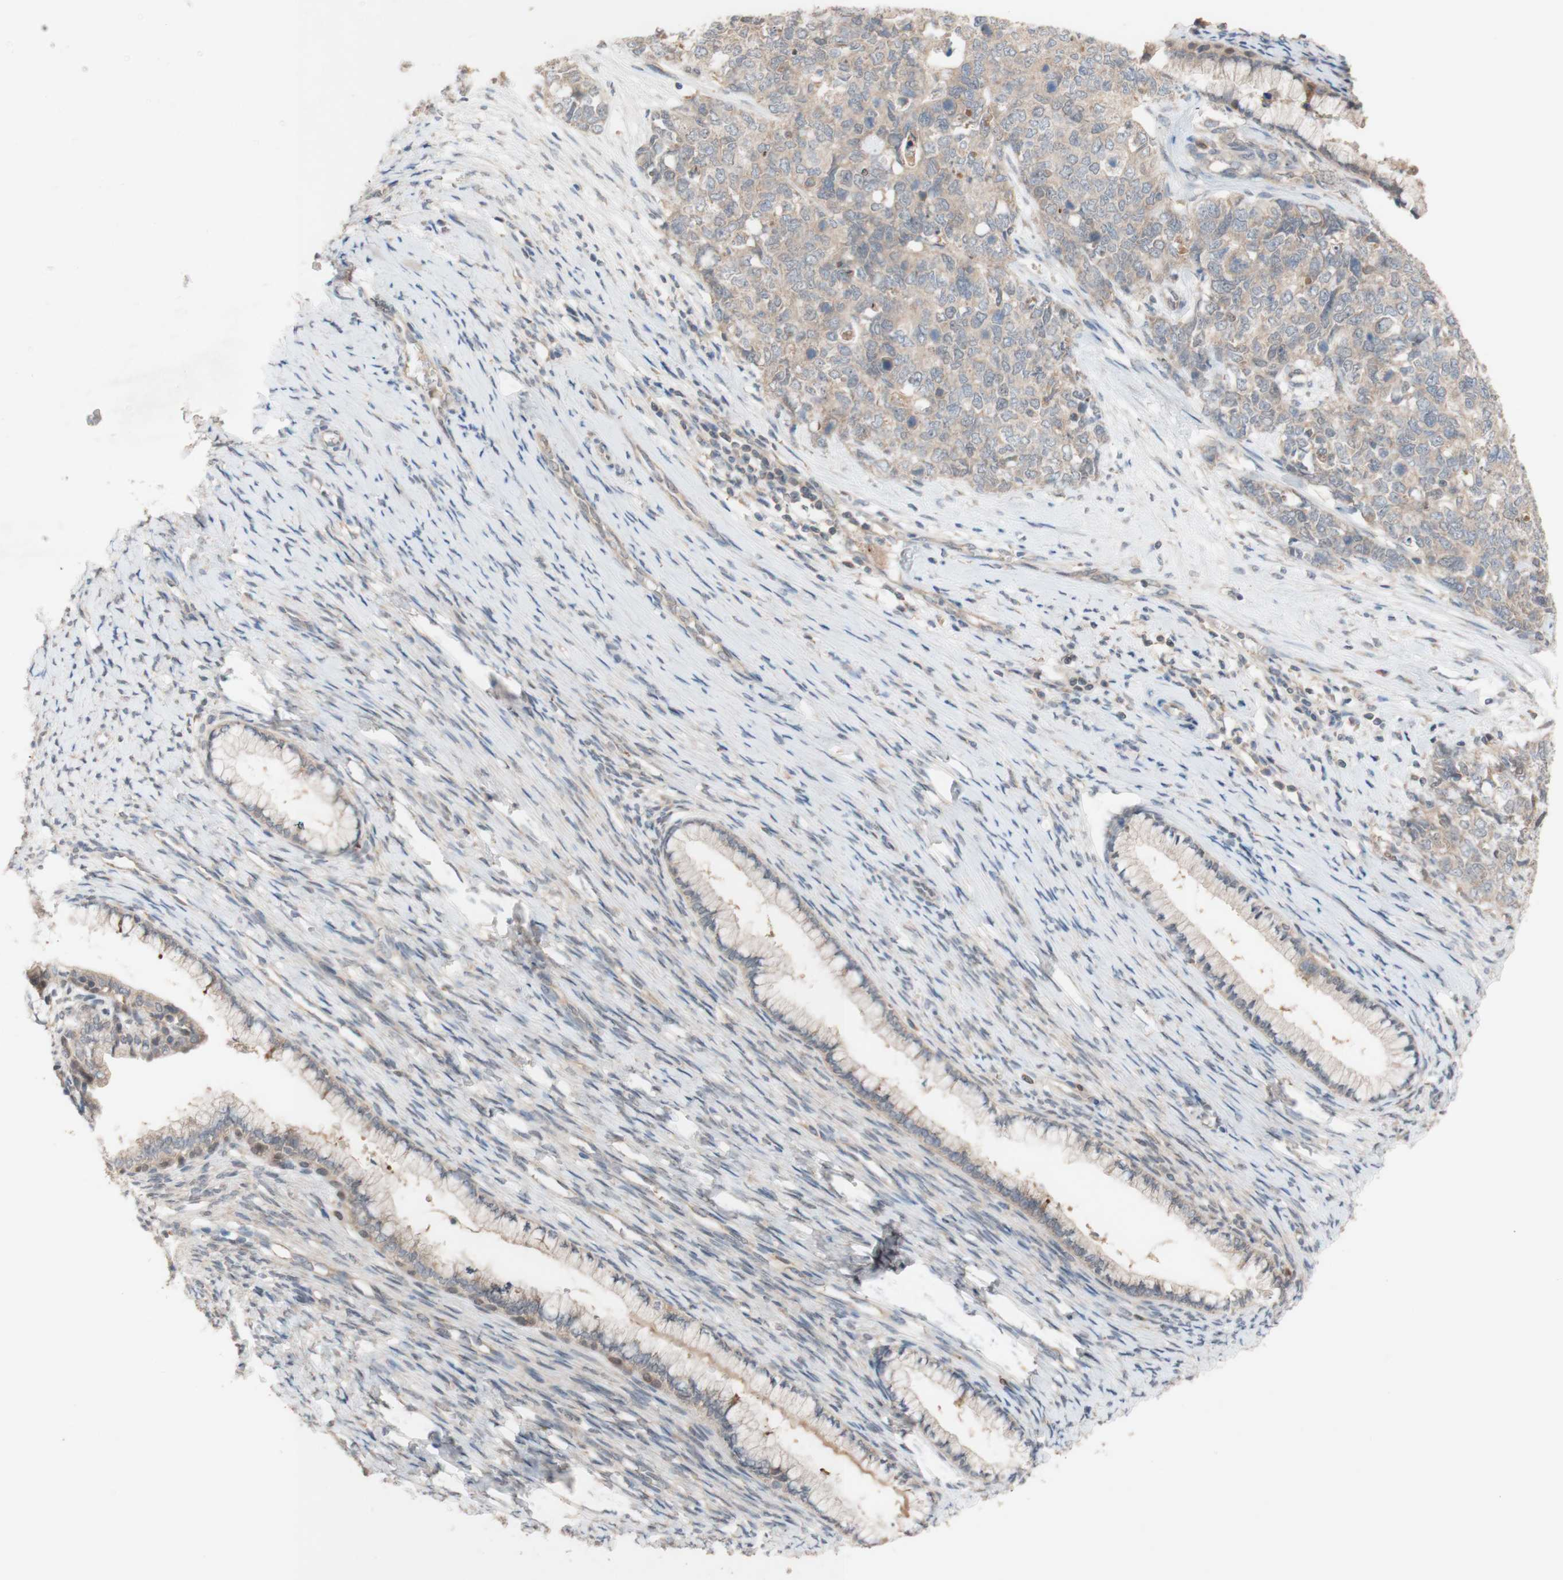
{"staining": {"intensity": "weak", "quantity": ">75%", "location": "cytoplasmic/membranous"}, "tissue": "cervical cancer", "cell_type": "Tumor cells", "image_type": "cancer", "snomed": [{"axis": "morphology", "description": "Squamous cell carcinoma, NOS"}, {"axis": "topography", "description": "Cervix"}], "caption": "Tumor cells display low levels of weak cytoplasmic/membranous expression in approximately >75% of cells in human cervical cancer. Immunohistochemistry (ihc) stains the protein in brown and the nuclei are stained blue.", "gene": "PEX2", "patient": {"sex": "female", "age": 63}}